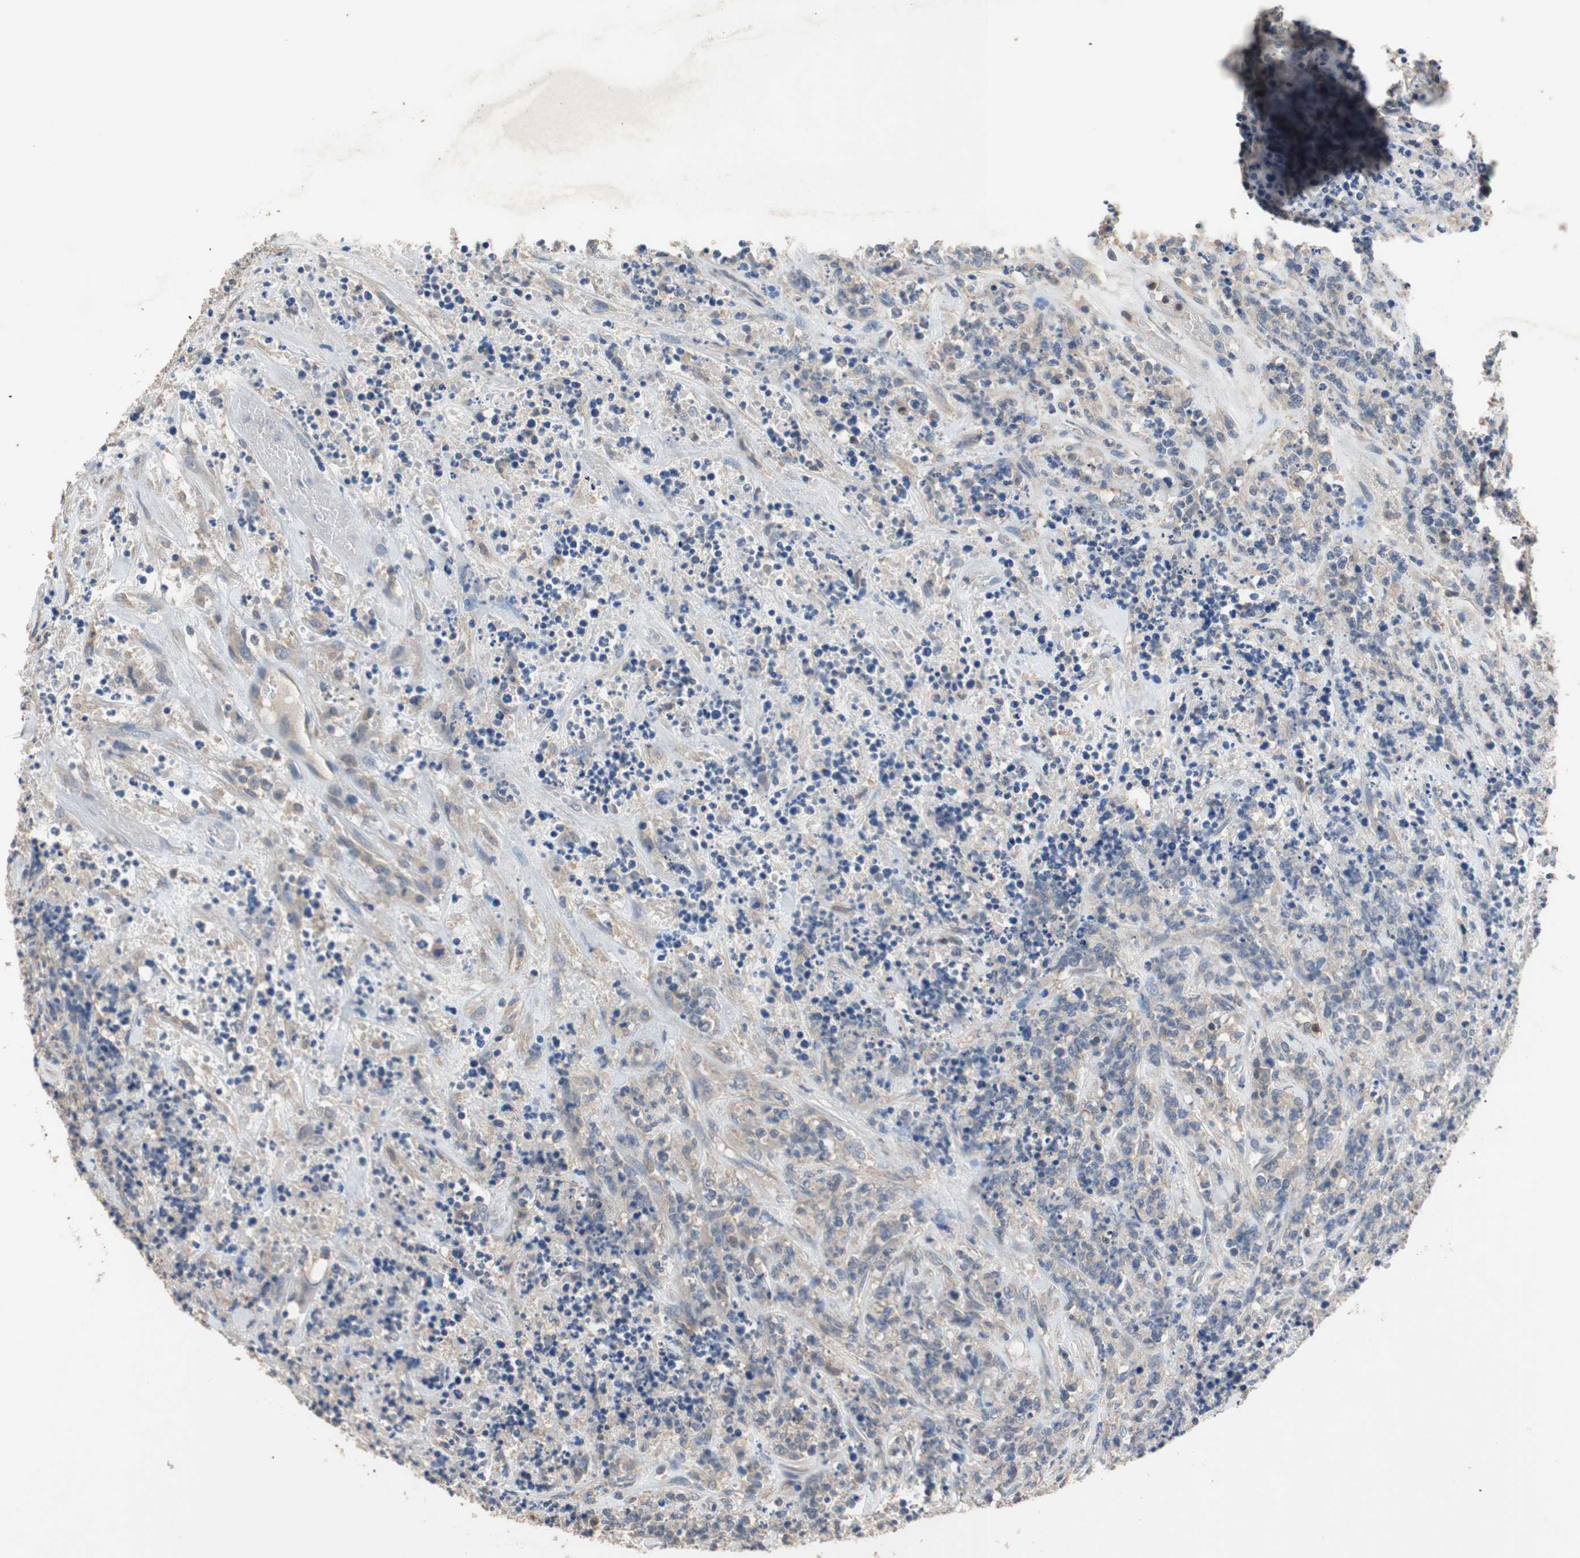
{"staining": {"intensity": "weak", "quantity": "<25%", "location": "cytoplasmic/membranous"}, "tissue": "lymphoma", "cell_type": "Tumor cells", "image_type": "cancer", "snomed": [{"axis": "morphology", "description": "Malignant lymphoma, non-Hodgkin's type, High grade"}, {"axis": "topography", "description": "Soft tissue"}], "caption": "The IHC photomicrograph has no significant expression in tumor cells of high-grade malignant lymphoma, non-Hodgkin's type tissue.", "gene": "ADAP1", "patient": {"sex": "male", "age": 18}}